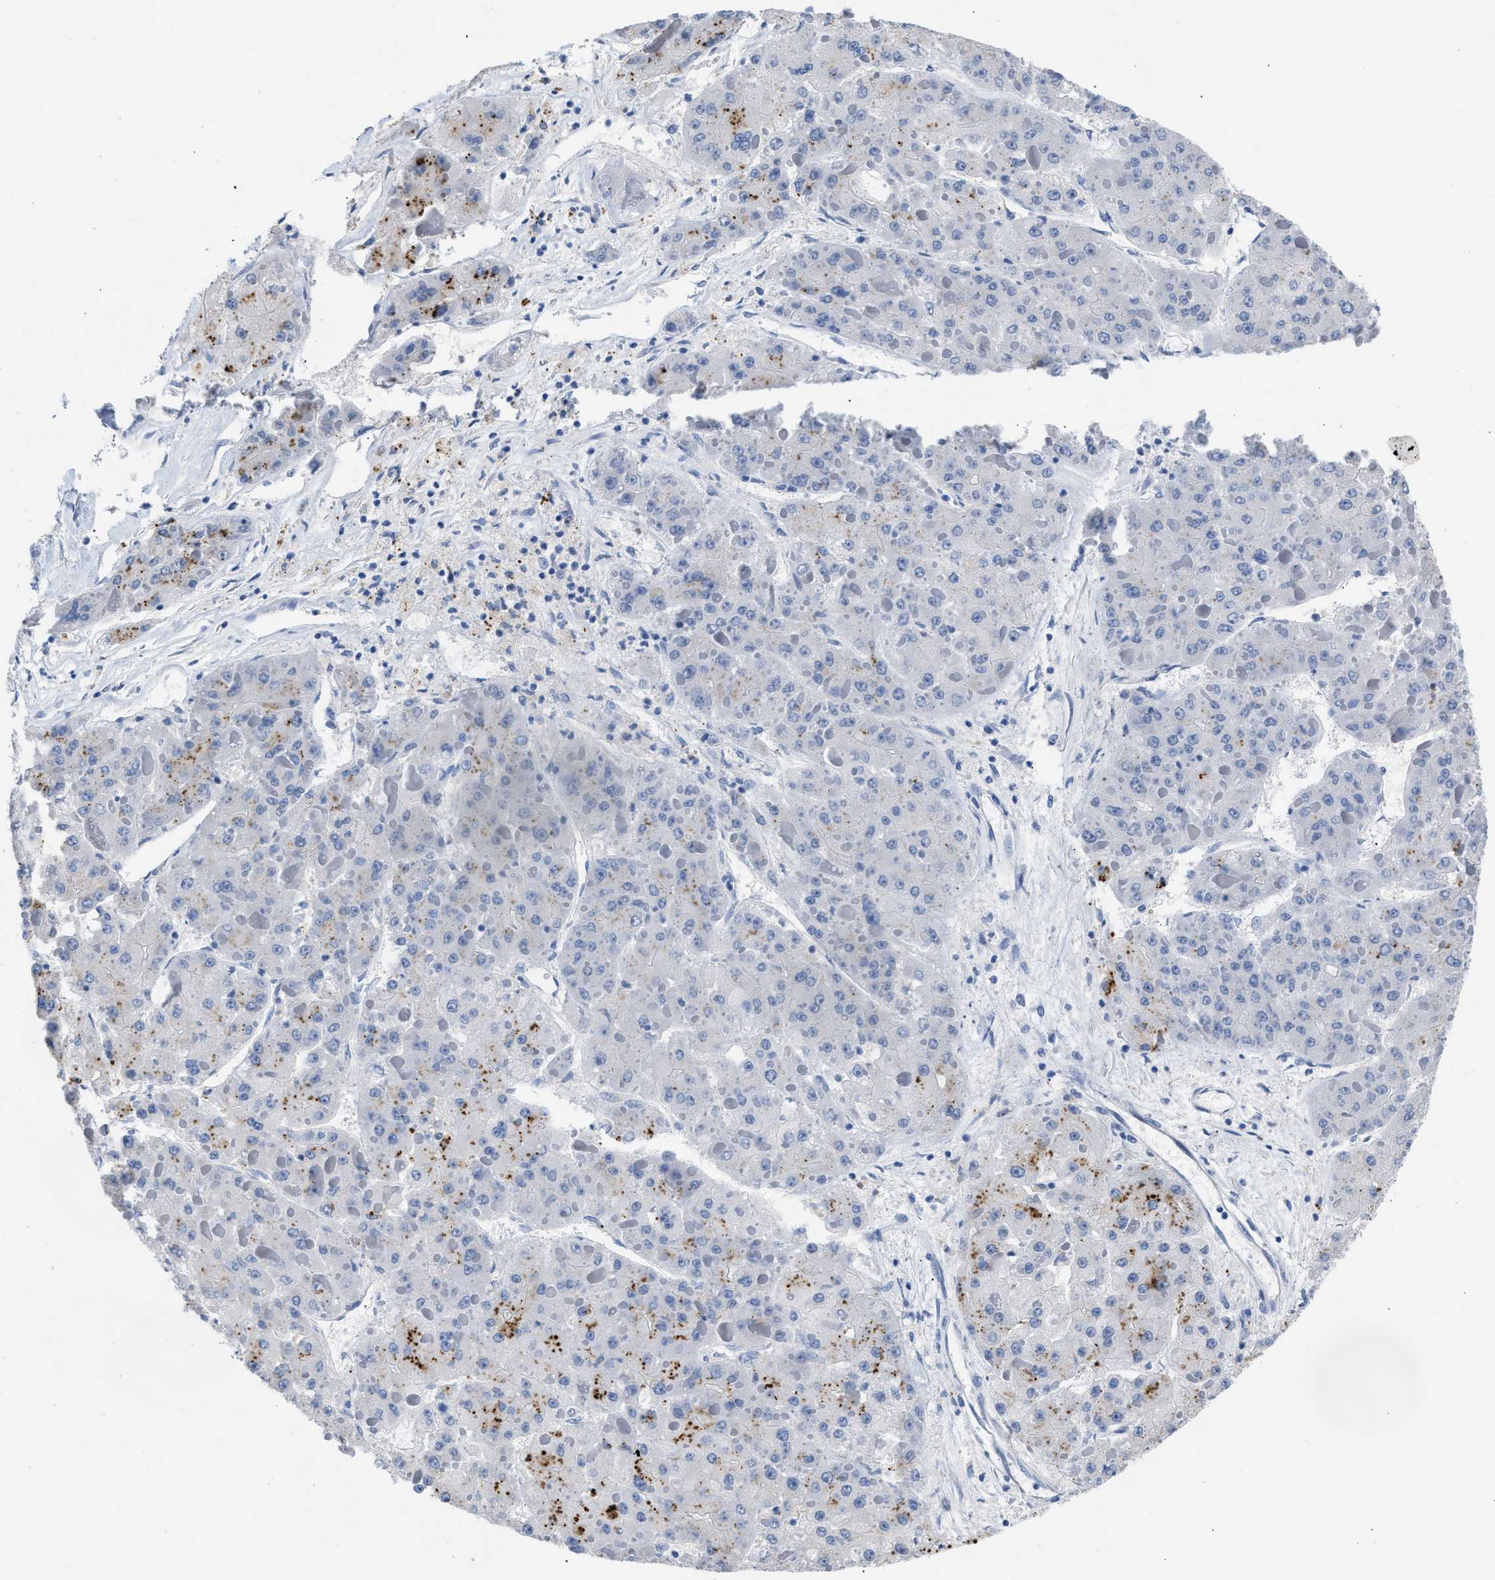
{"staining": {"intensity": "negative", "quantity": "none", "location": "none"}, "tissue": "liver cancer", "cell_type": "Tumor cells", "image_type": "cancer", "snomed": [{"axis": "morphology", "description": "Carcinoma, Hepatocellular, NOS"}, {"axis": "topography", "description": "Liver"}], "caption": "The image reveals no staining of tumor cells in liver cancer.", "gene": "BOLL", "patient": {"sex": "female", "age": 73}}